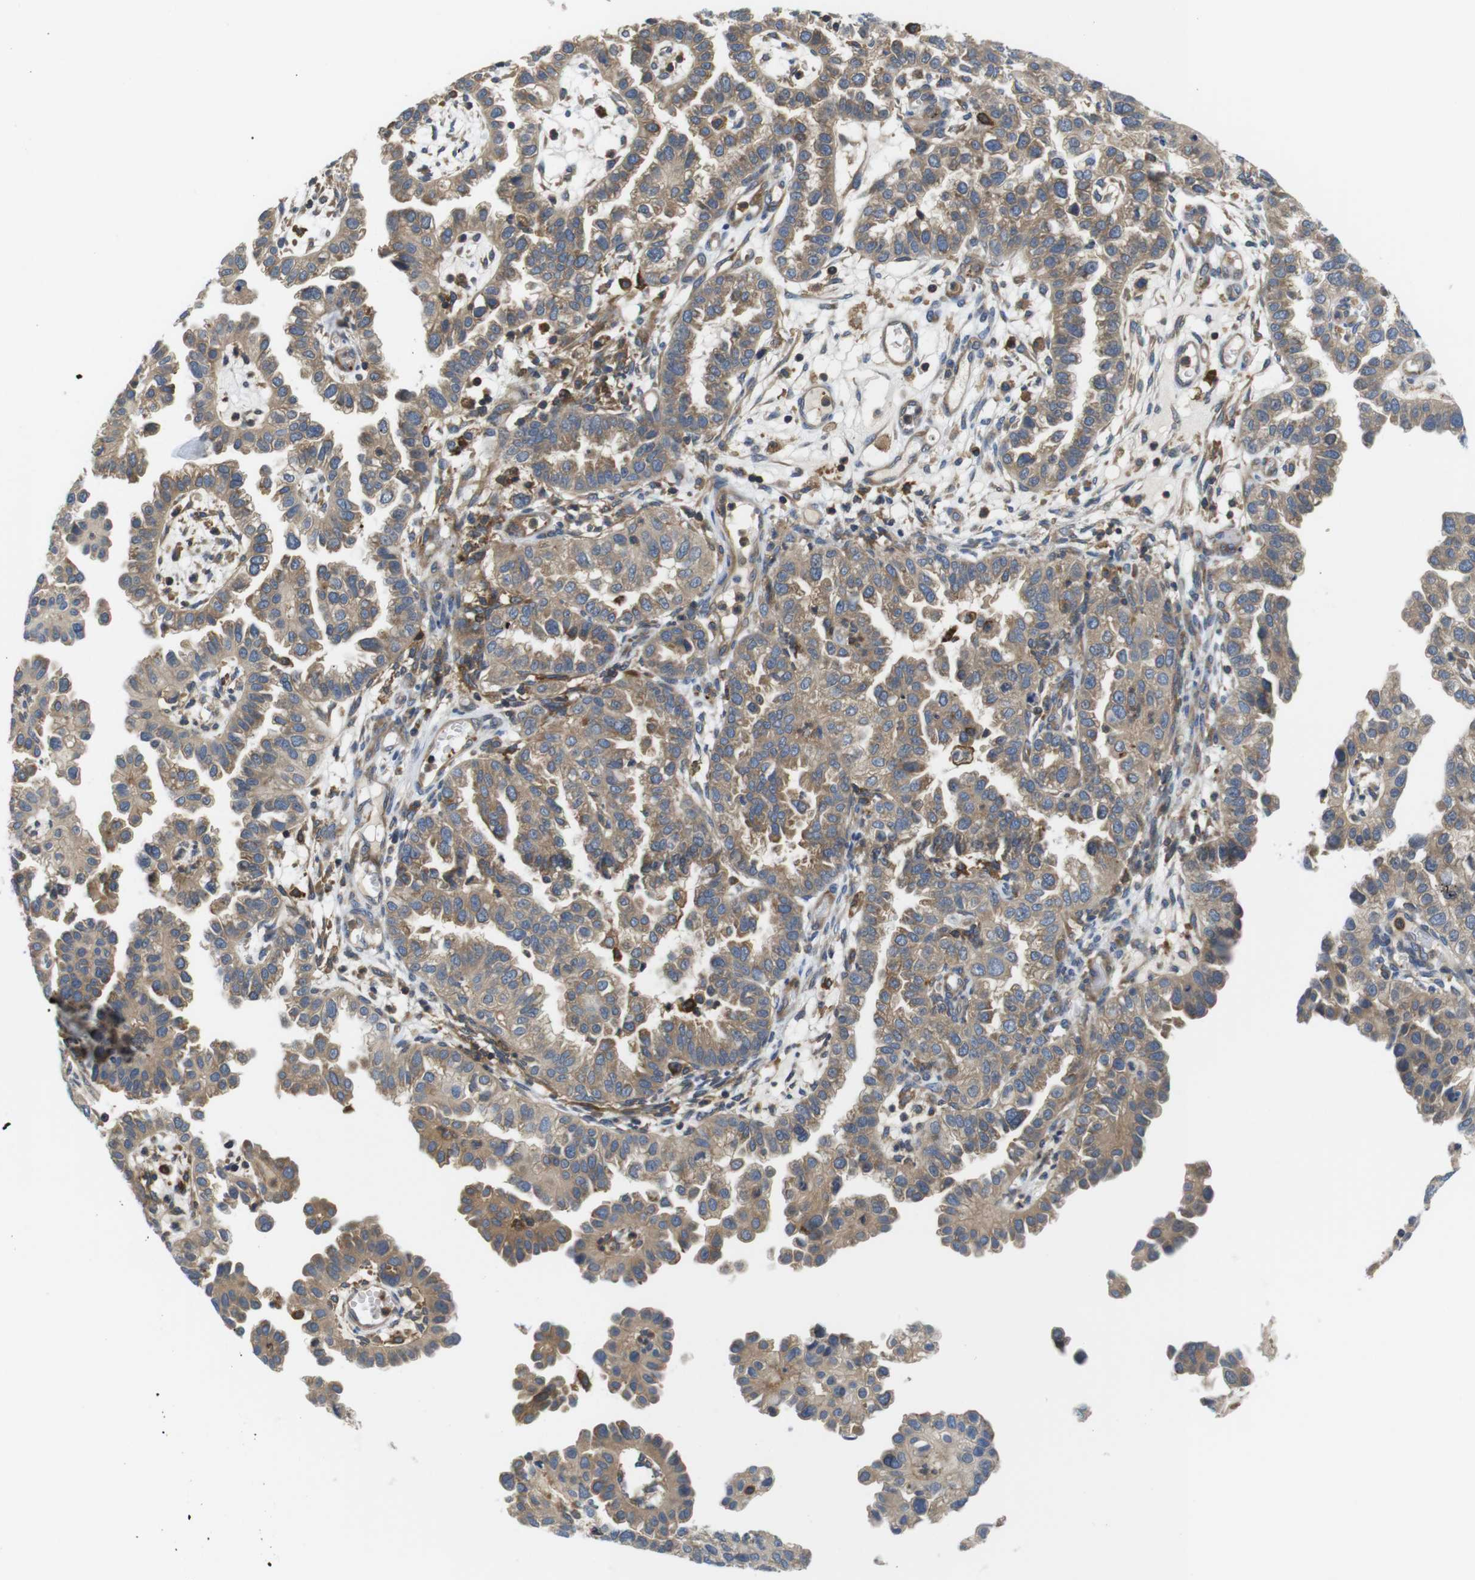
{"staining": {"intensity": "weak", "quantity": ">75%", "location": "cytoplasmic/membranous"}, "tissue": "endometrial cancer", "cell_type": "Tumor cells", "image_type": "cancer", "snomed": [{"axis": "morphology", "description": "Adenocarcinoma, NOS"}, {"axis": "topography", "description": "Endometrium"}], "caption": "This image displays immunohistochemistry (IHC) staining of human endometrial cancer, with low weak cytoplasmic/membranous expression in approximately >75% of tumor cells.", "gene": "HERPUD2", "patient": {"sex": "female", "age": 85}}